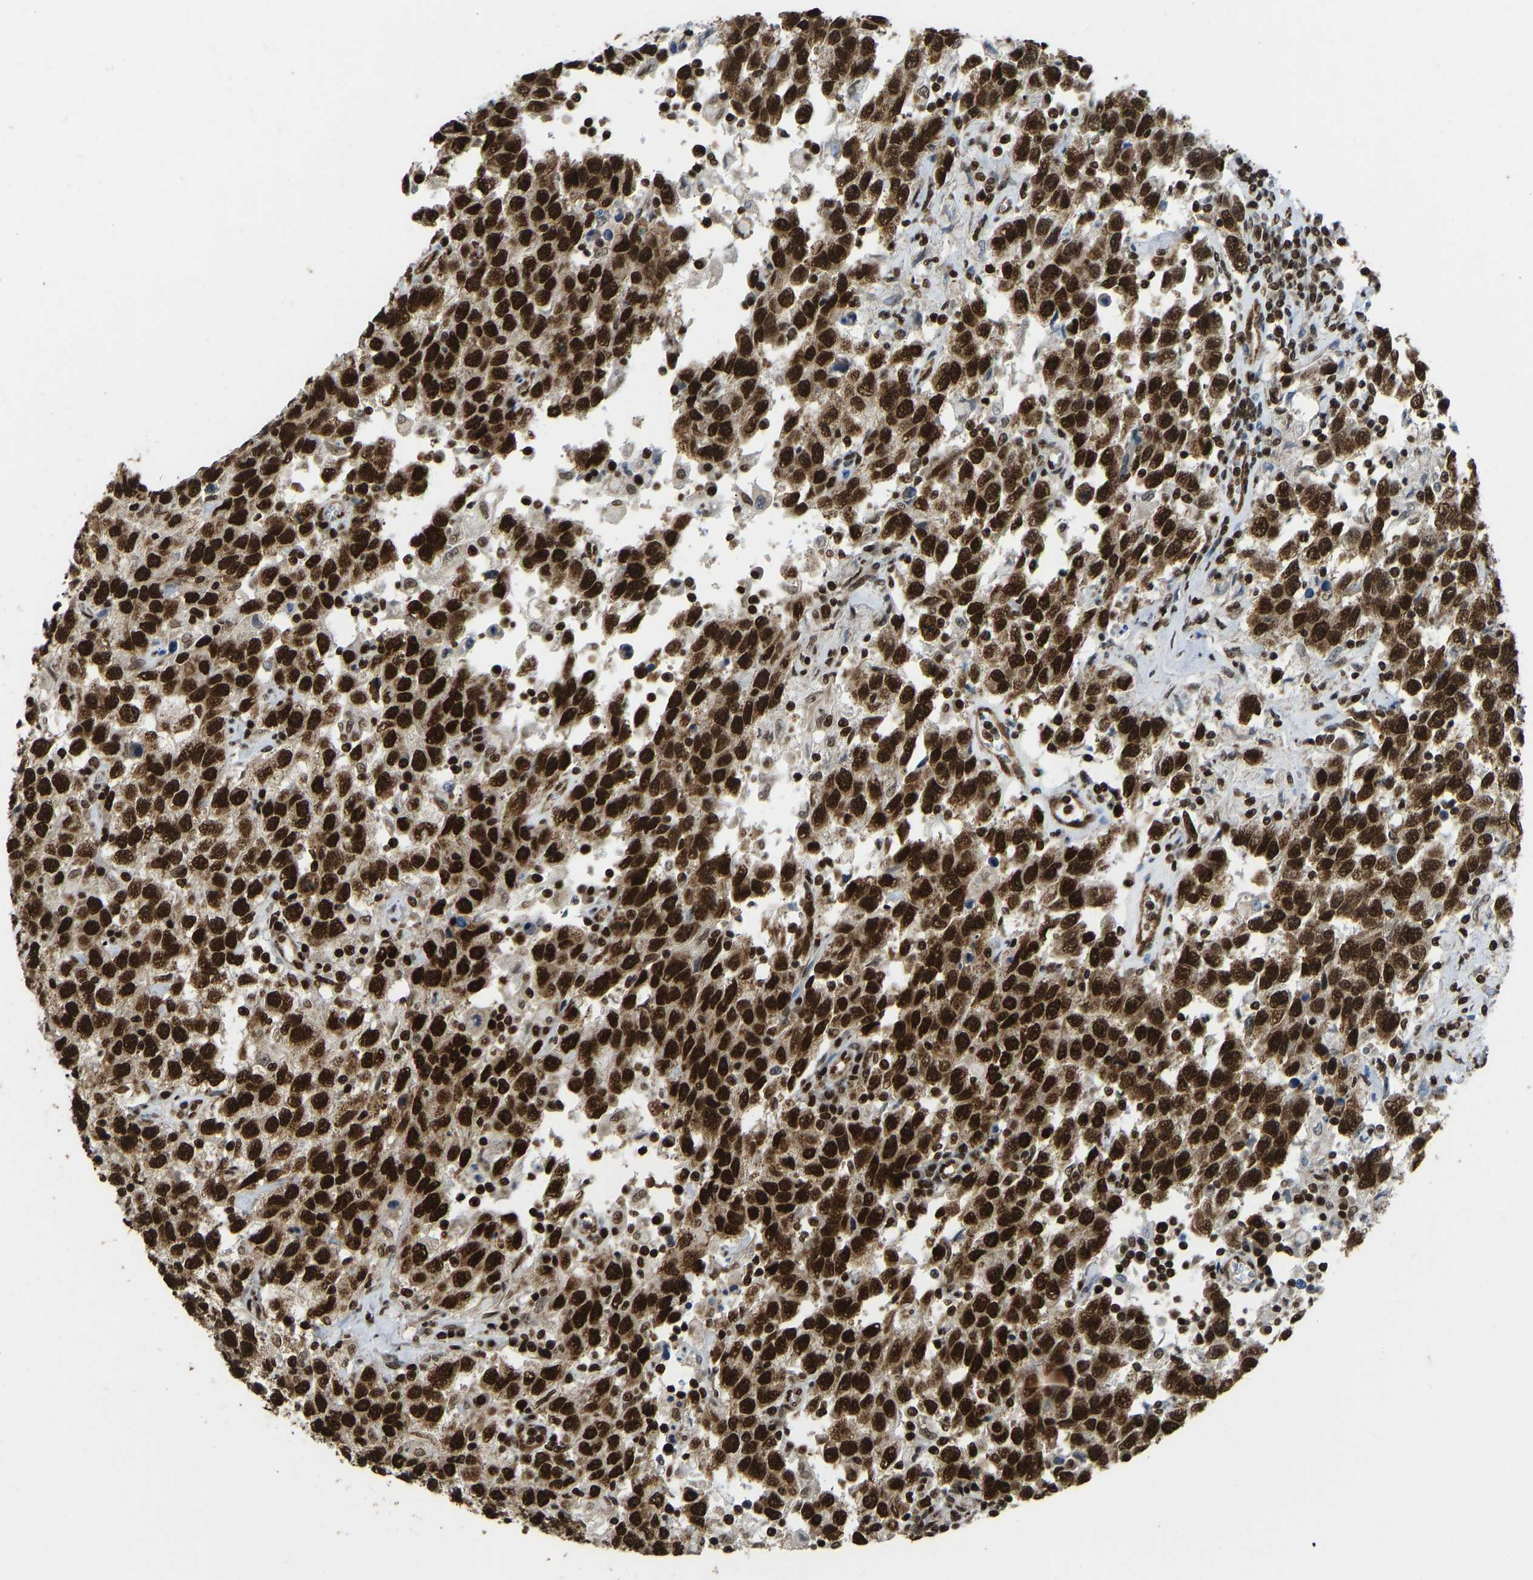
{"staining": {"intensity": "strong", "quantity": ">75%", "location": "cytoplasmic/membranous,nuclear"}, "tissue": "testis cancer", "cell_type": "Tumor cells", "image_type": "cancer", "snomed": [{"axis": "morphology", "description": "Seminoma, NOS"}, {"axis": "topography", "description": "Testis"}], "caption": "DAB (3,3'-diaminobenzidine) immunohistochemical staining of human testis seminoma displays strong cytoplasmic/membranous and nuclear protein expression in approximately >75% of tumor cells.", "gene": "ZSCAN20", "patient": {"sex": "male", "age": 41}}